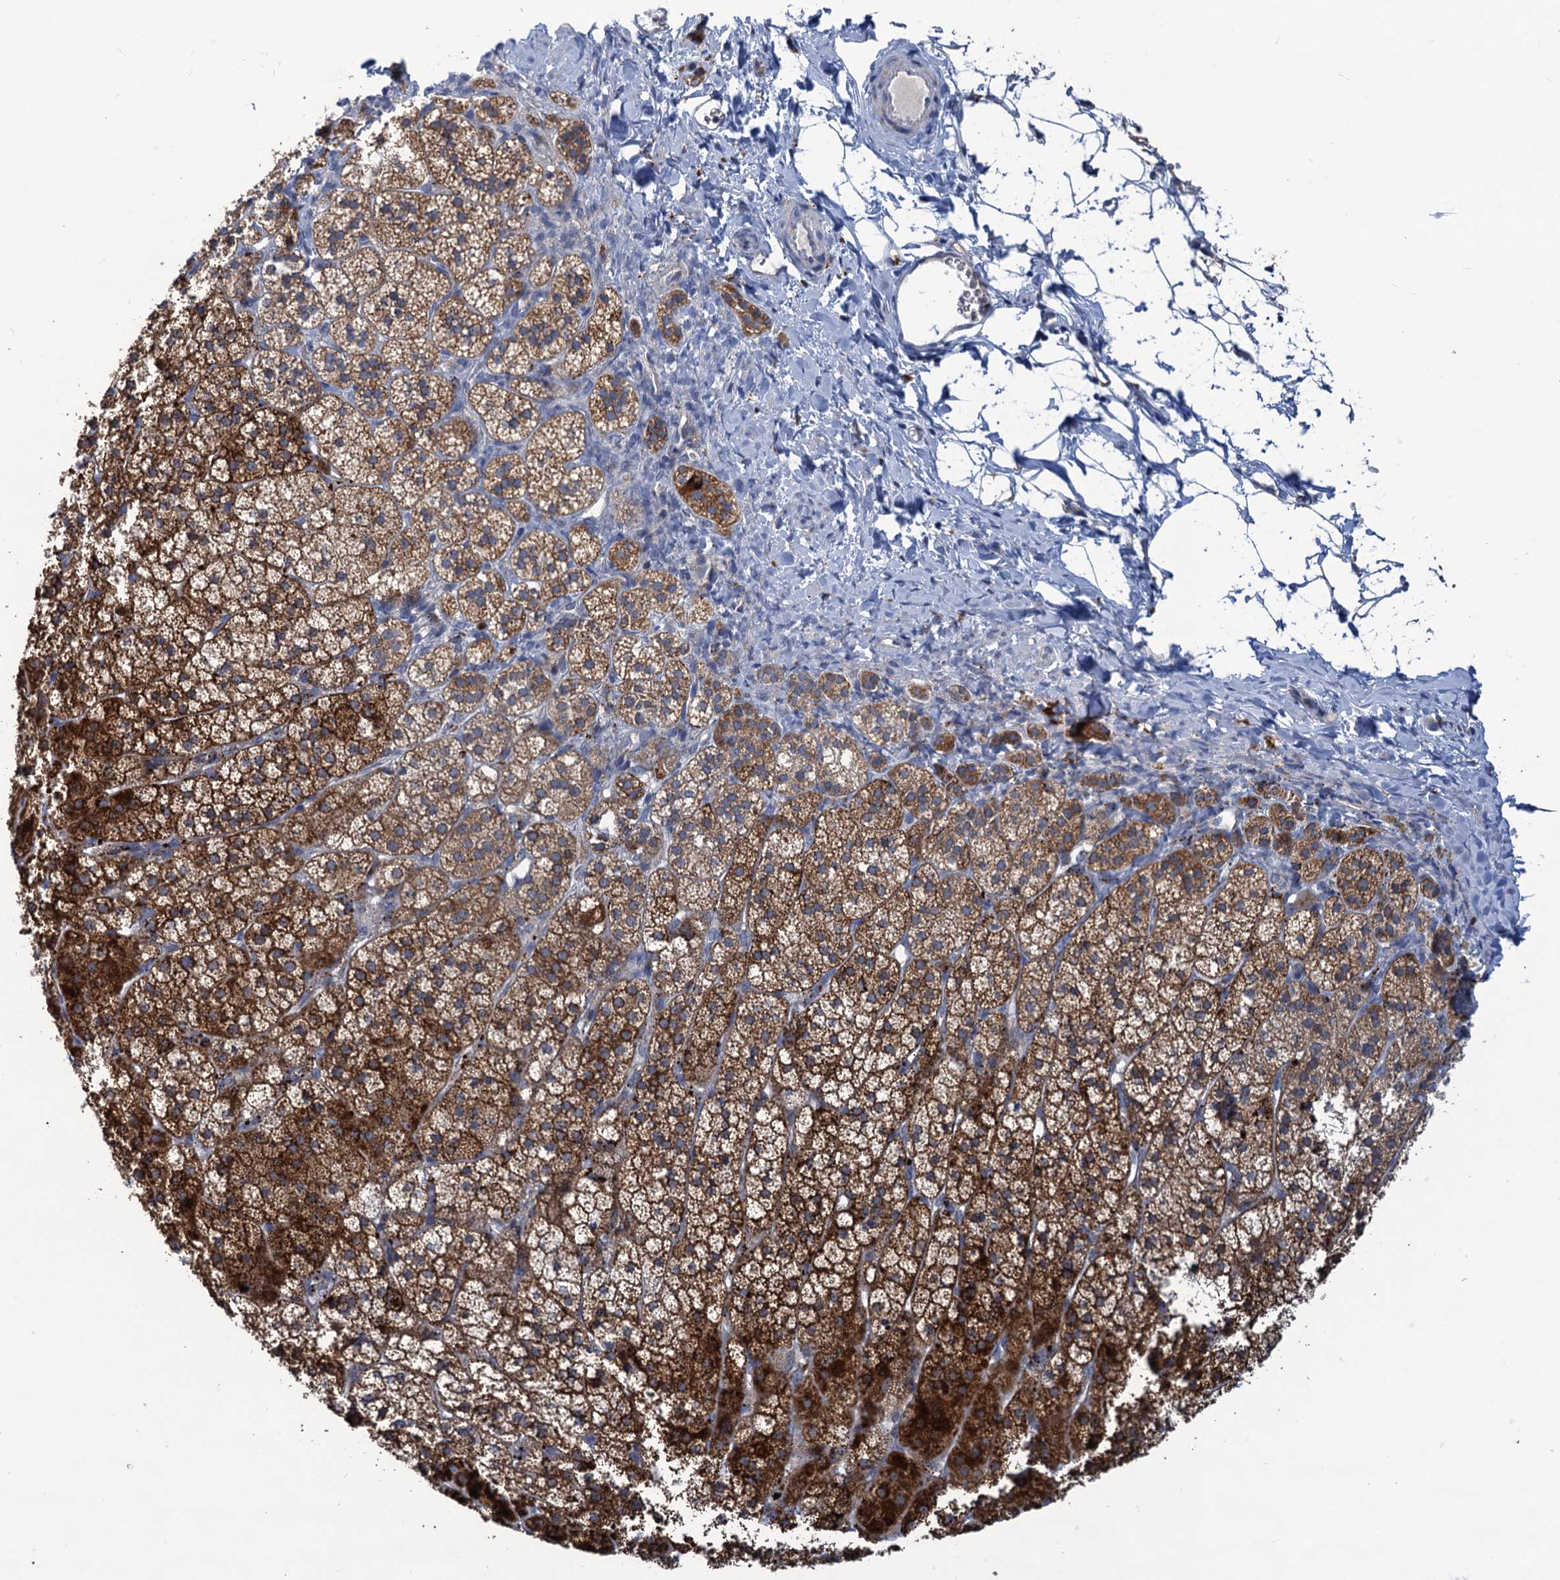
{"staining": {"intensity": "strong", "quantity": ">75%", "location": "cytoplasmic/membranous"}, "tissue": "adrenal gland", "cell_type": "Glandular cells", "image_type": "normal", "snomed": [{"axis": "morphology", "description": "Normal tissue, NOS"}, {"axis": "topography", "description": "Adrenal gland"}], "caption": "IHC (DAB) staining of normal adrenal gland demonstrates strong cytoplasmic/membranous protein expression in about >75% of glandular cells.", "gene": "ANKS3", "patient": {"sex": "female", "age": 44}}